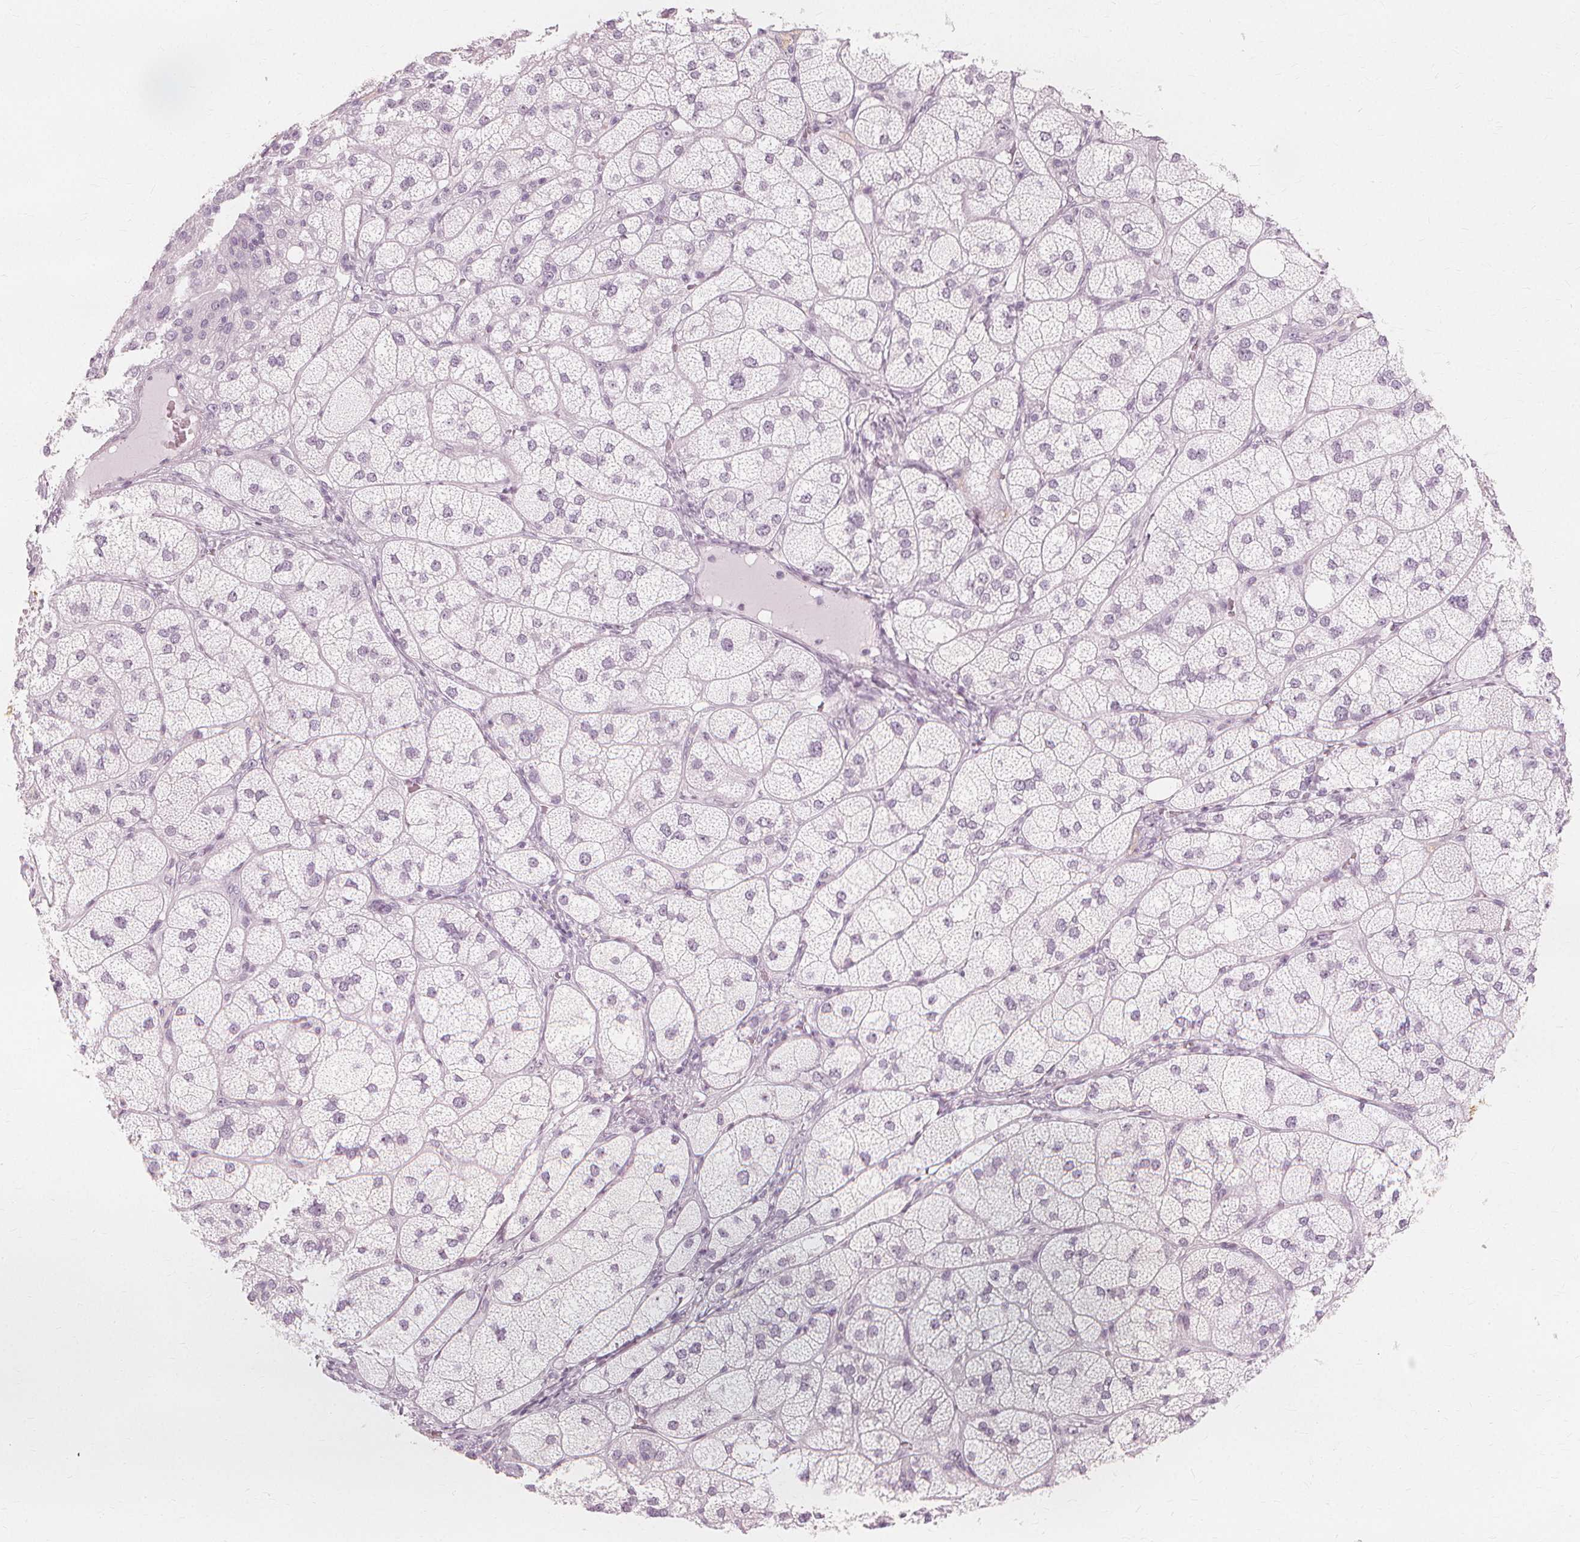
{"staining": {"intensity": "negative", "quantity": "none", "location": "none"}, "tissue": "adrenal gland", "cell_type": "Glandular cells", "image_type": "normal", "snomed": [{"axis": "morphology", "description": "Normal tissue, NOS"}, {"axis": "topography", "description": "Adrenal gland"}], "caption": "Adrenal gland was stained to show a protein in brown. There is no significant expression in glandular cells. (DAB immunohistochemistry, high magnification).", "gene": "NXPE1", "patient": {"sex": "female", "age": 60}}